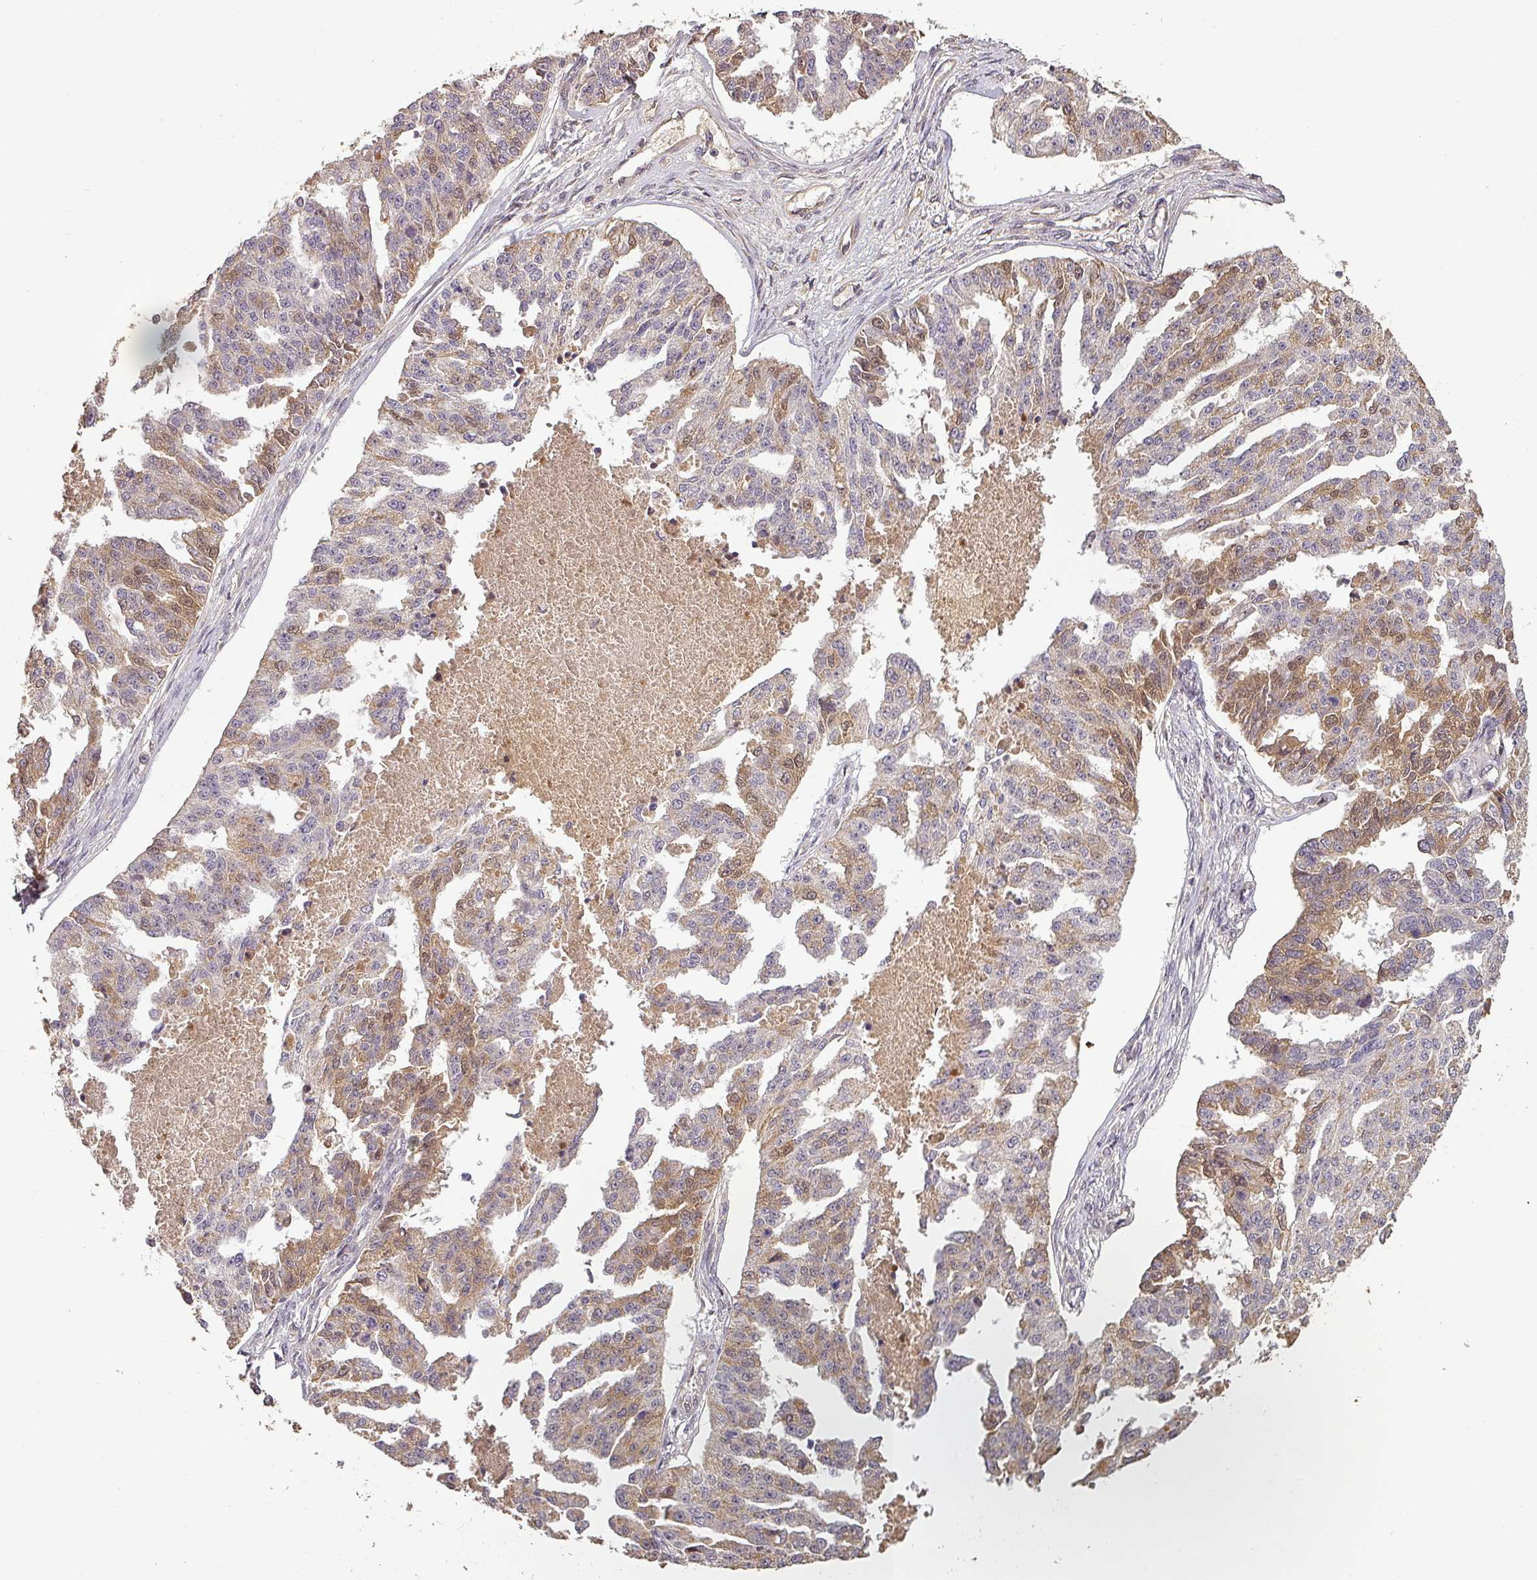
{"staining": {"intensity": "moderate", "quantity": "25%-75%", "location": "cytoplasmic/membranous"}, "tissue": "ovarian cancer", "cell_type": "Tumor cells", "image_type": "cancer", "snomed": [{"axis": "morphology", "description": "Cystadenocarcinoma, serous, NOS"}, {"axis": "topography", "description": "Ovary"}], "caption": "This image exhibits immunohistochemistry staining of ovarian cancer, with medium moderate cytoplasmic/membranous staining in approximately 25%-75% of tumor cells.", "gene": "BPIFB3", "patient": {"sex": "female", "age": 58}}